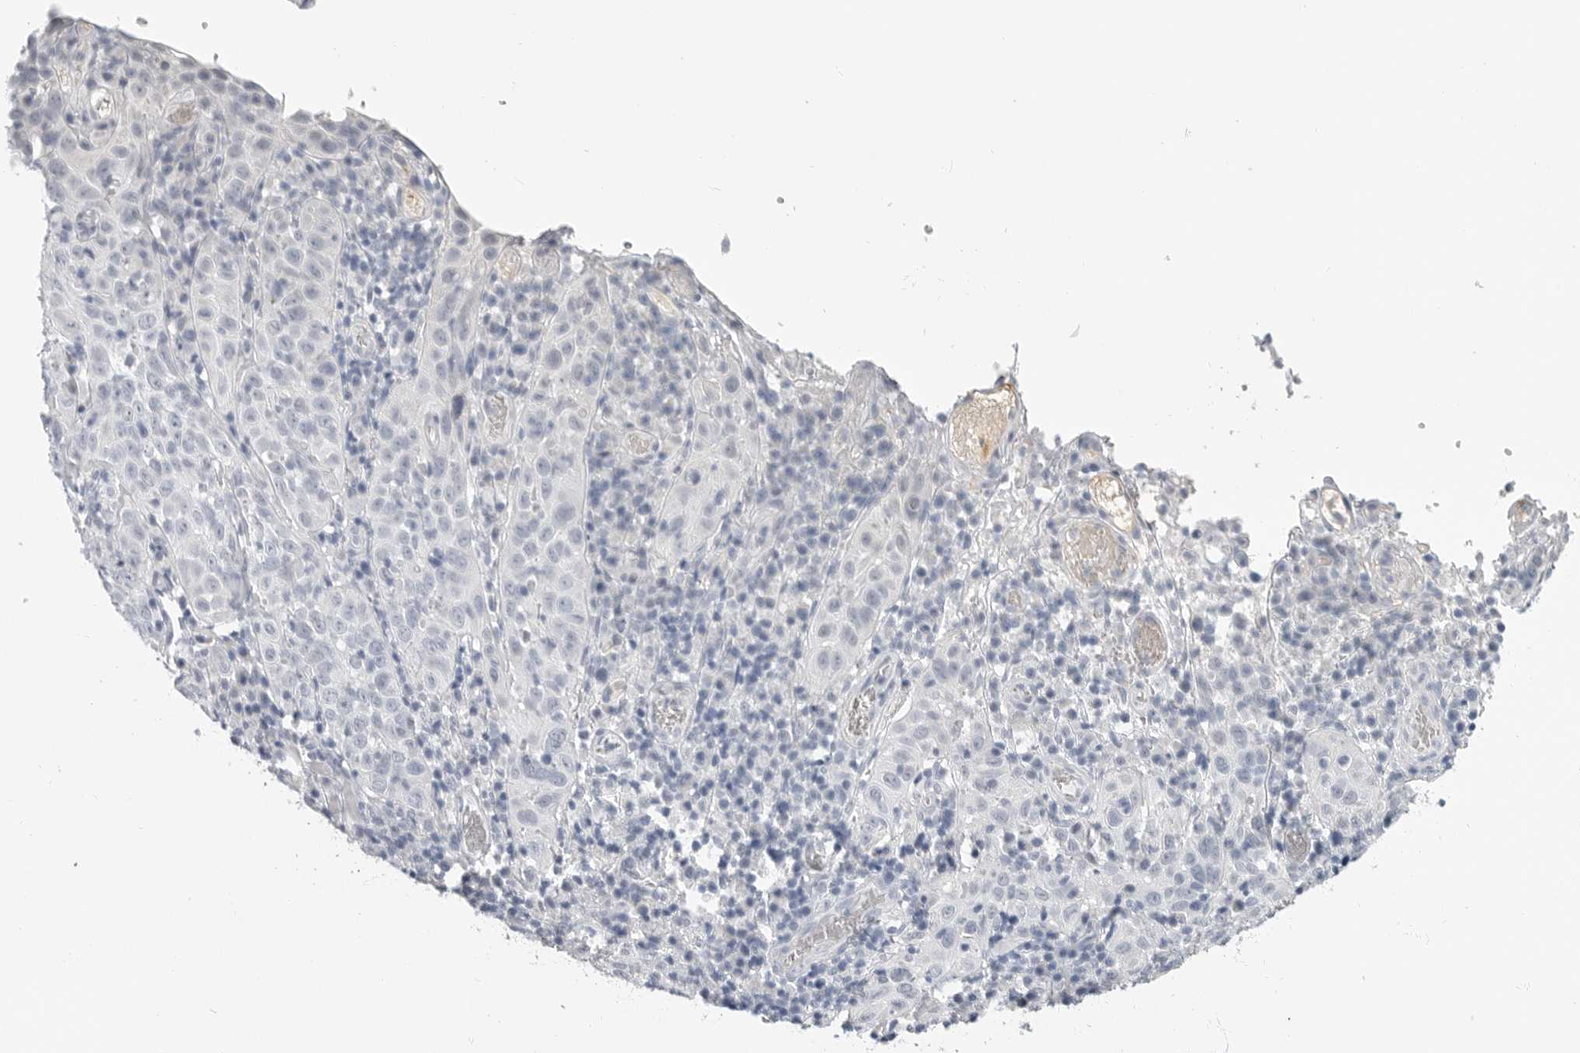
{"staining": {"intensity": "negative", "quantity": "none", "location": "none"}, "tissue": "cervical cancer", "cell_type": "Tumor cells", "image_type": "cancer", "snomed": [{"axis": "morphology", "description": "Squamous cell carcinoma, NOS"}, {"axis": "topography", "description": "Cervix"}], "caption": "Immunohistochemistry of cervical cancer reveals no expression in tumor cells.", "gene": "PLN", "patient": {"sex": "female", "age": 46}}